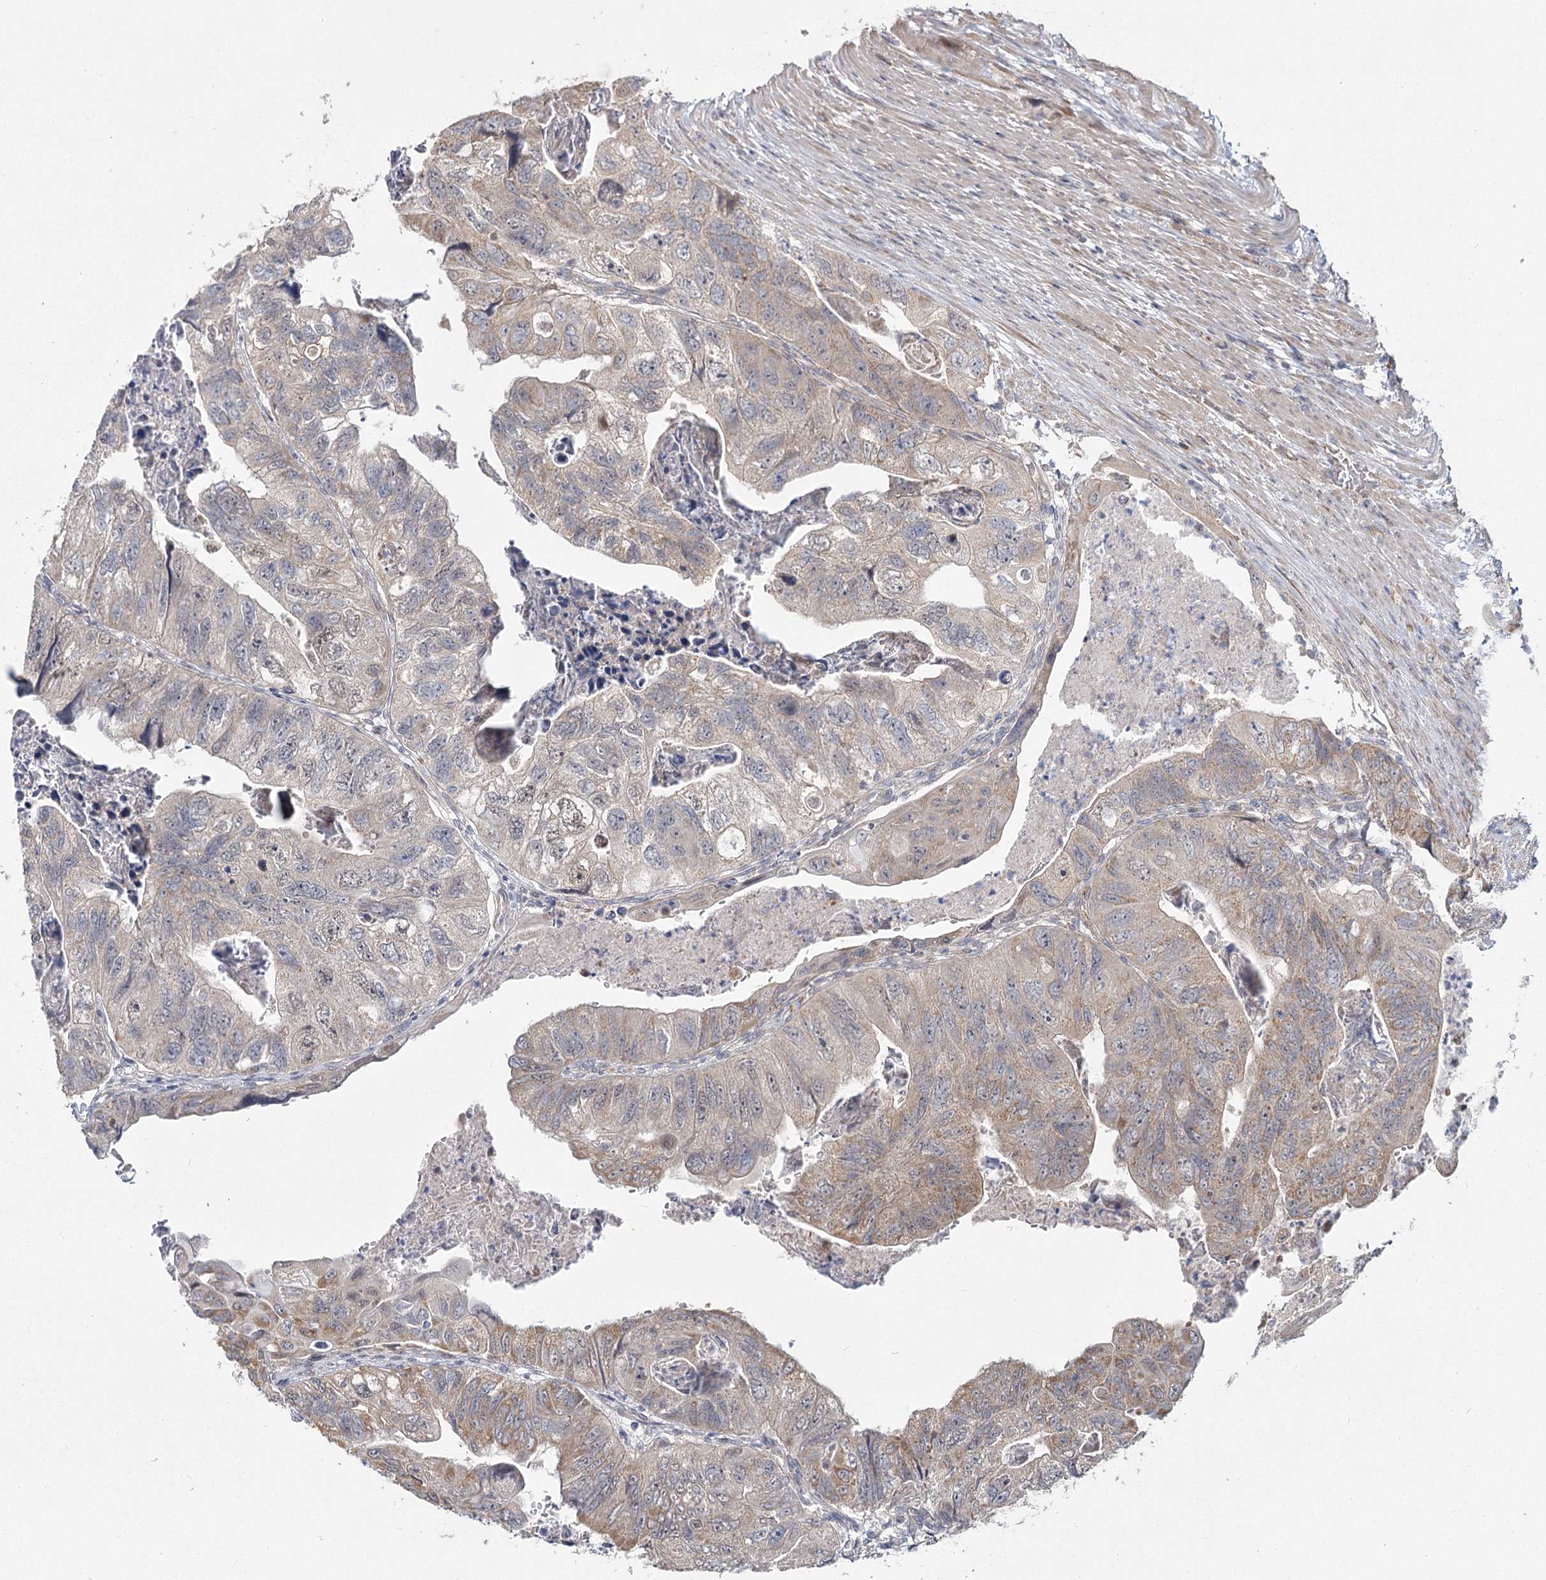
{"staining": {"intensity": "moderate", "quantity": "25%-75%", "location": "cytoplasmic/membranous"}, "tissue": "colorectal cancer", "cell_type": "Tumor cells", "image_type": "cancer", "snomed": [{"axis": "morphology", "description": "Adenocarcinoma, NOS"}, {"axis": "topography", "description": "Rectum"}], "caption": "Protein staining by immunohistochemistry (IHC) displays moderate cytoplasmic/membranous staining in about 25%-75% of tumor cells in colorectal adenocarcinoma. (brown staining indicates protein expression, while blue staining denotes nuclei).", "gene": "TBC1D9B", "patient": {"sex": "male", "age": 63}}